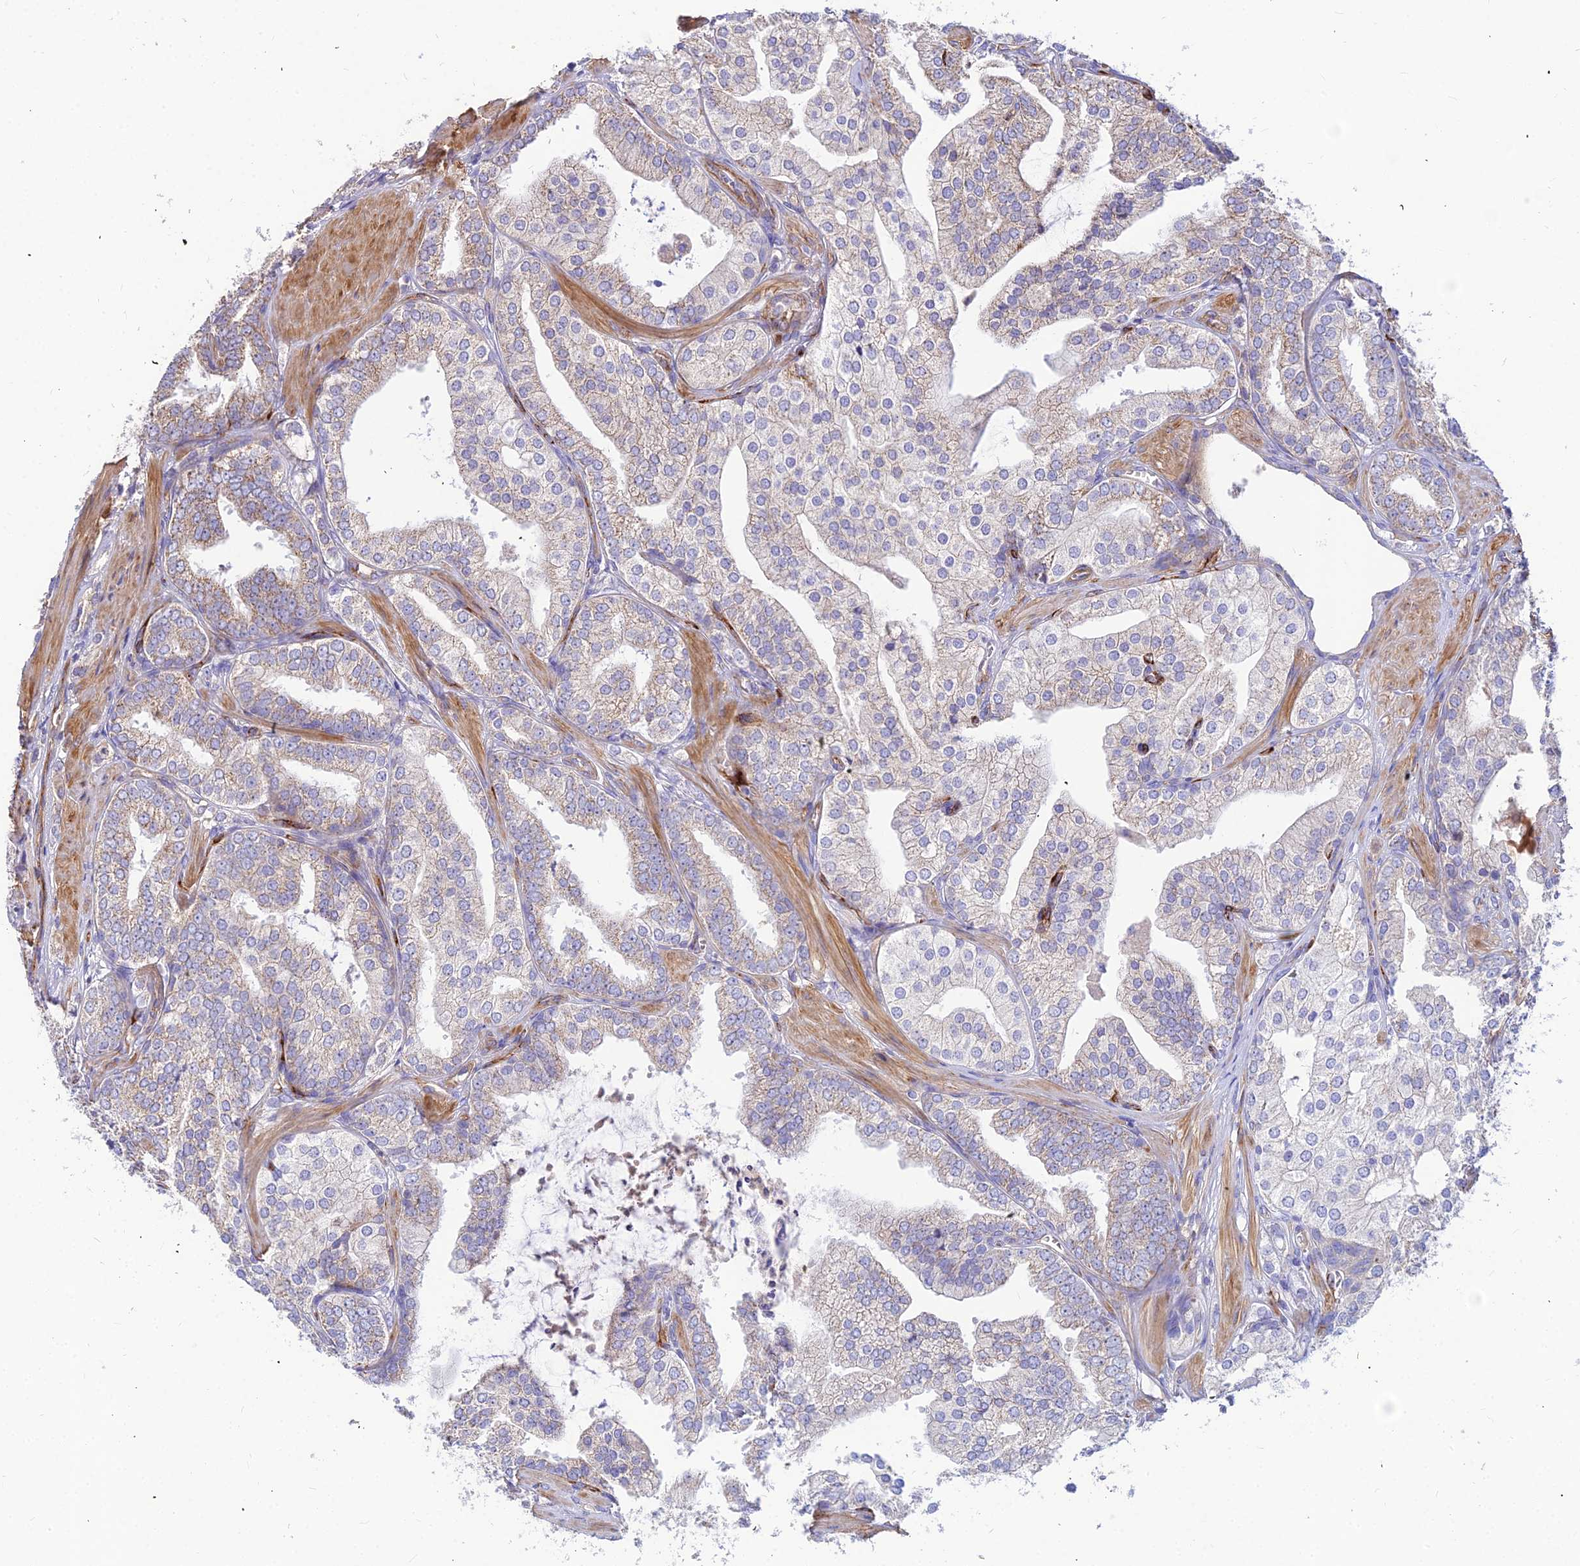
{"staining": {"intensity": "moderate", "quantity": "<25%", "location": "cytoplasmic/membranous"}, "tissue": "prostate cancer", "cell_type": "Tumor cells", "image_type": "cancer", "snomed": [{"axis": "morphology", "description": "Adenocarcinoma, High grade"}, {"axis": "topography", "description": "Prostate"}], "caption": "A brown stain shows moderate cytoplasmic/membranous staining of a protein in human prostate adenocarcinoma (high-grade) tumor cells.", "gene": "ASPHD1", "patient": {"sex": "male", "age": 50}}